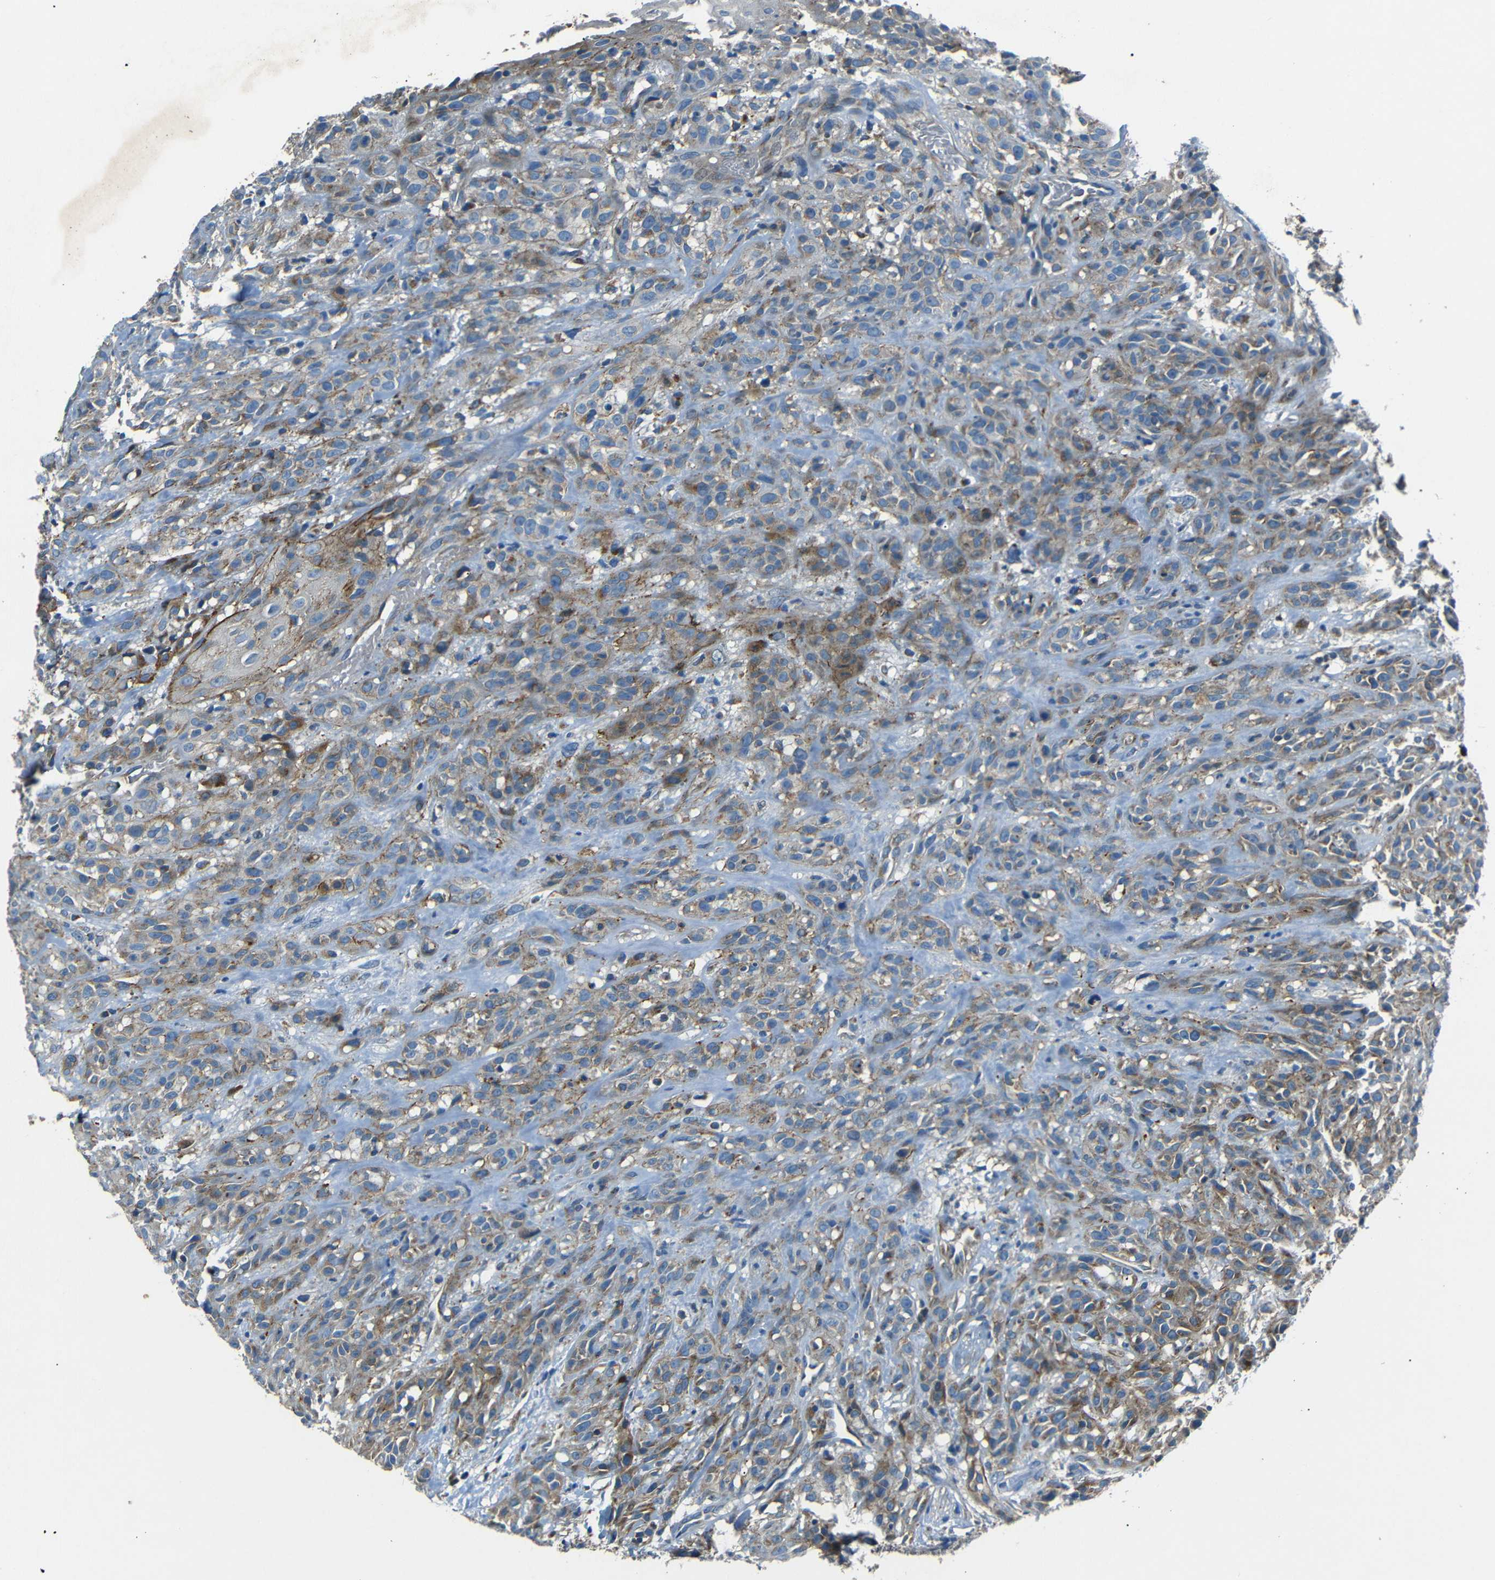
{"staining": {"intensity": "moderate", "quantity": ">75%", "location": "cytoplasmic/membranous"}, "tissue": "head and neck cancer", "cell_type": "Tumor cells", "image_type": "cancer", "snomed": [{"axis": "morphology", "description": "Normal tissue, NOS"}, {"axis": "morphology", "description": "Squamous cell carcinoma, NOS"}, {"axis": "topography", "description": "Cartilage tissue"}, {"axis": "topography", "description": "Head-Neck"}], "caption": "Protein analysis of head and neck squamous cell carcinoma tissue exhibits moderate cytoplasmic/membranous expression in about >75% of tumor cells. The staining was performed using DAB (3,3'-diaminobenzidine) to visualize the protein expression in brown, while the nuclei were stained in blue with hematoxylin (Magnification: 20x).", "gene": "NETO2", "patient": {"sex": "male", "age": 62}}